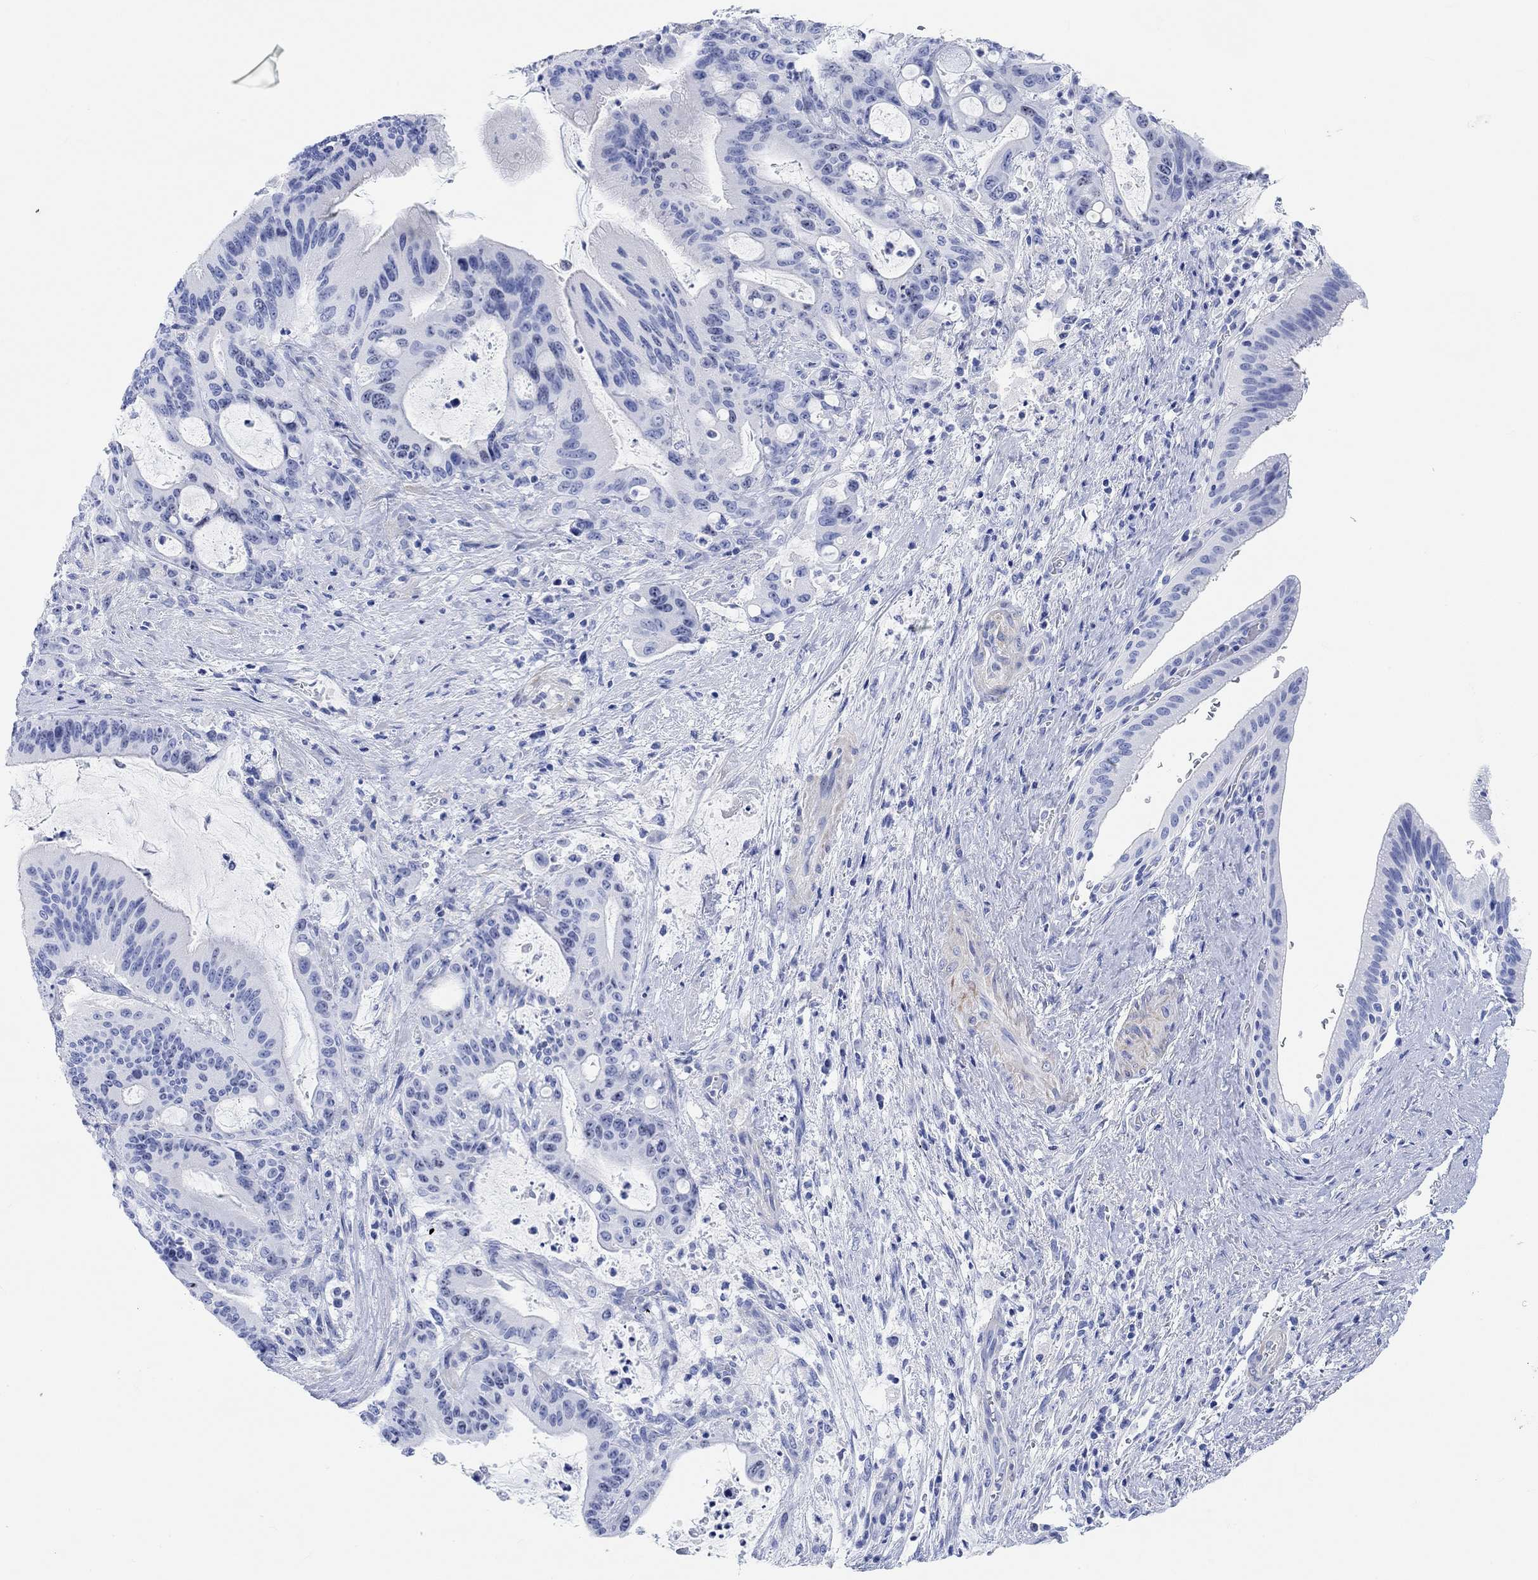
{"staining": {"intensity": "negative", "quantity": "none", "location": "none"}, "tissue": "liver cancer", "cell_type": "Tumor cells", "image_type": "cancer", "snomed": [{"axis": "morphology", "description": "Cholangiocarcinoma"}, {"axis": "topography", "description": "Liver"}], "caption": "Human liver cancer stained for a protein using IHC displays no expression in tumor cells.", "gene": "ANKRD33", "patient": {"sex": "female", "age": 73}}